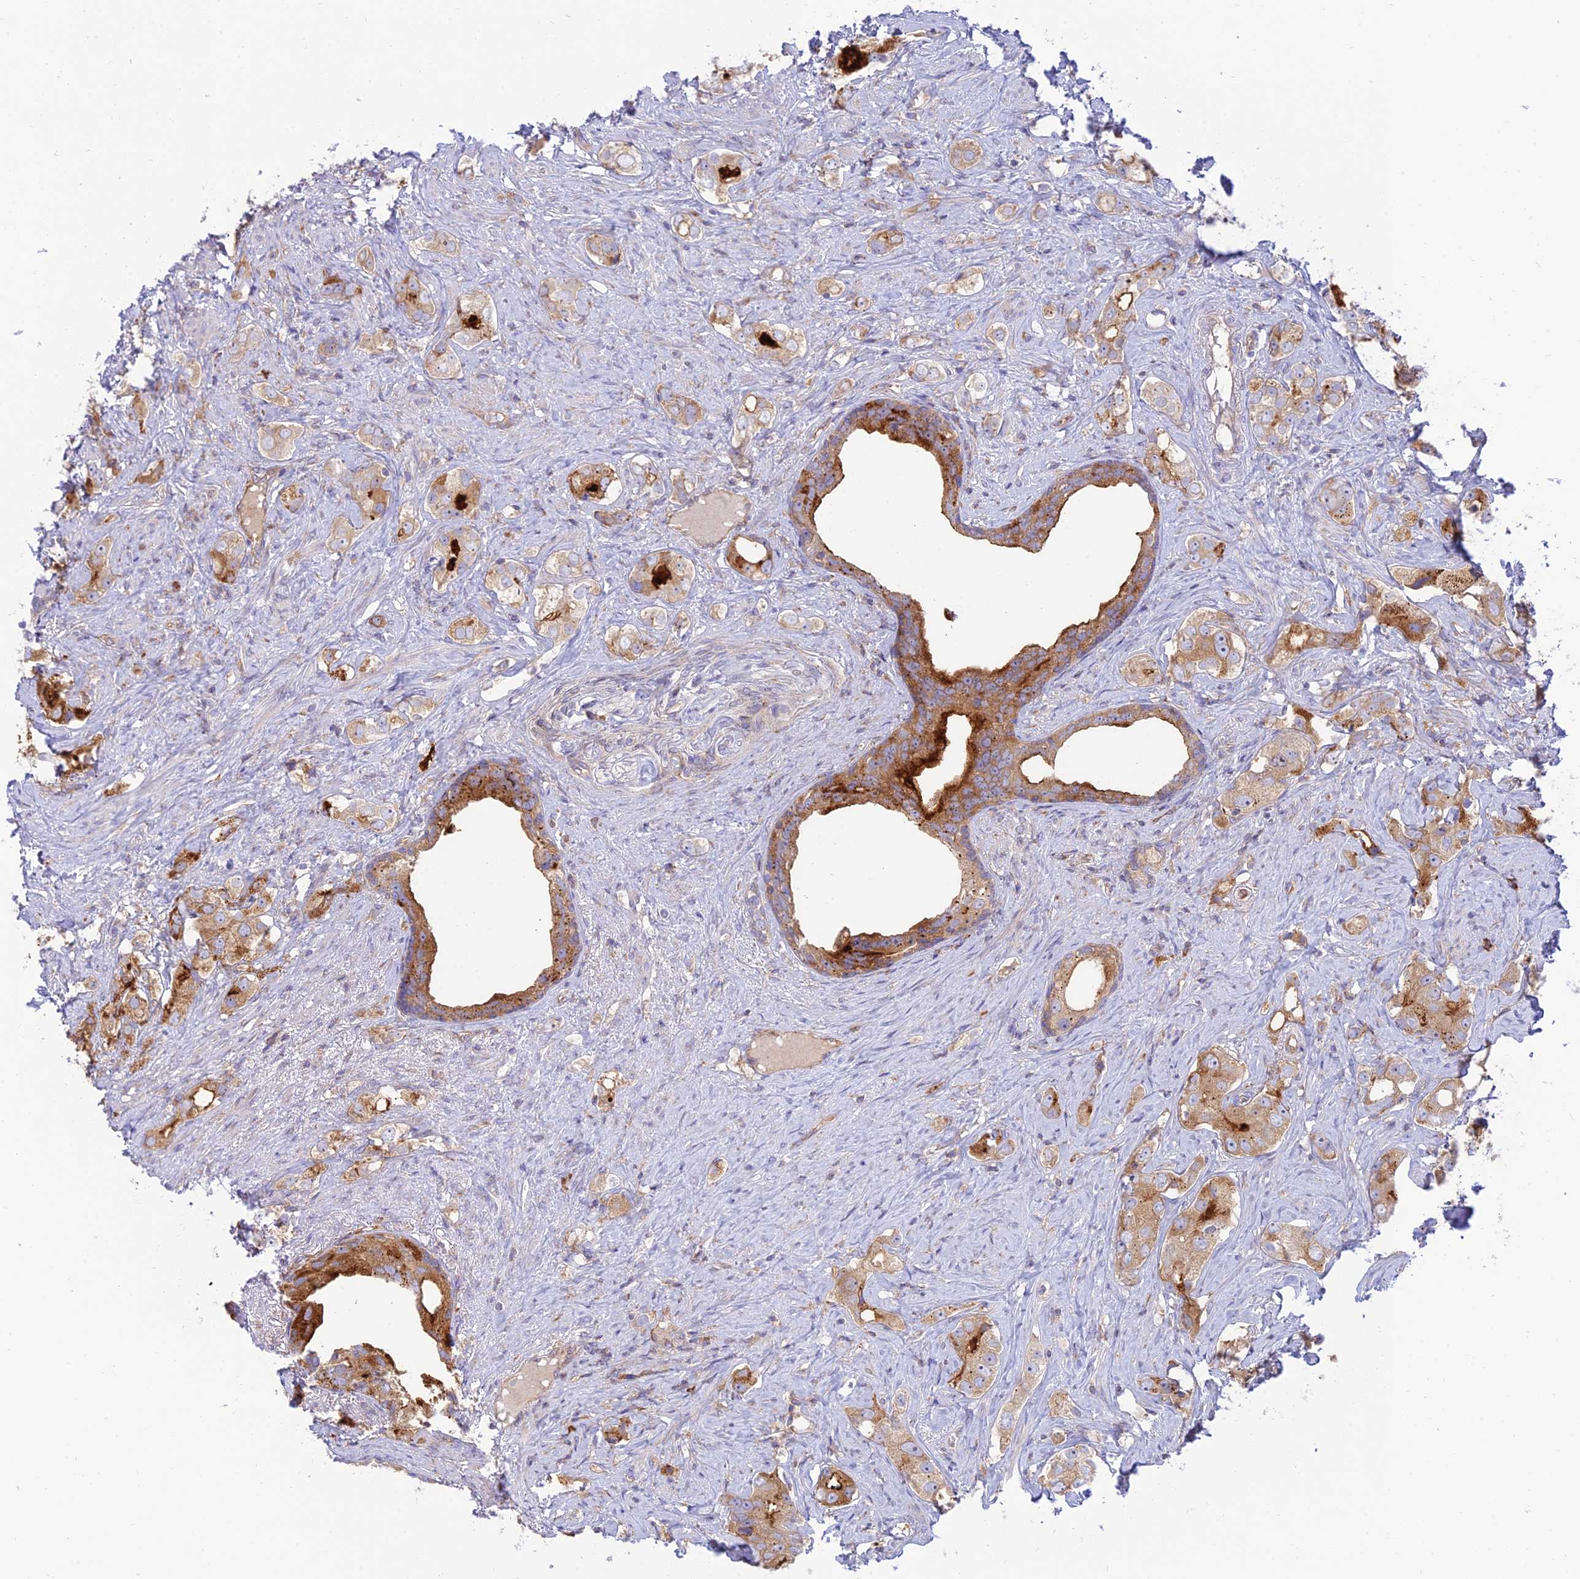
{"staining": {"intensity": "moderate", "quantity": ">75%", "location": "cytoplasmic/membranous"}, "tissue": "prostate cancer", "cell_type": "Tumor cells", "image_type": "cancer", "snomed": [{"axis": "morphology", "description": "Adenocarcinoma, High grade"}, {"axis": "topography", "description": "Prostate"}], "caption": "Protein analysis of prostate adenocarcinoma (high-grade) tissue displays moderate cytoplasmic/membranous staining in about >75% of tumor cells. The protein of interest is stained brown, and the nuclei are stained in blue (DAB IHC with brightfield microscopy, high magnification).", "gene": "PIMREG", "patient": {"sex": "male", "age": 63}}